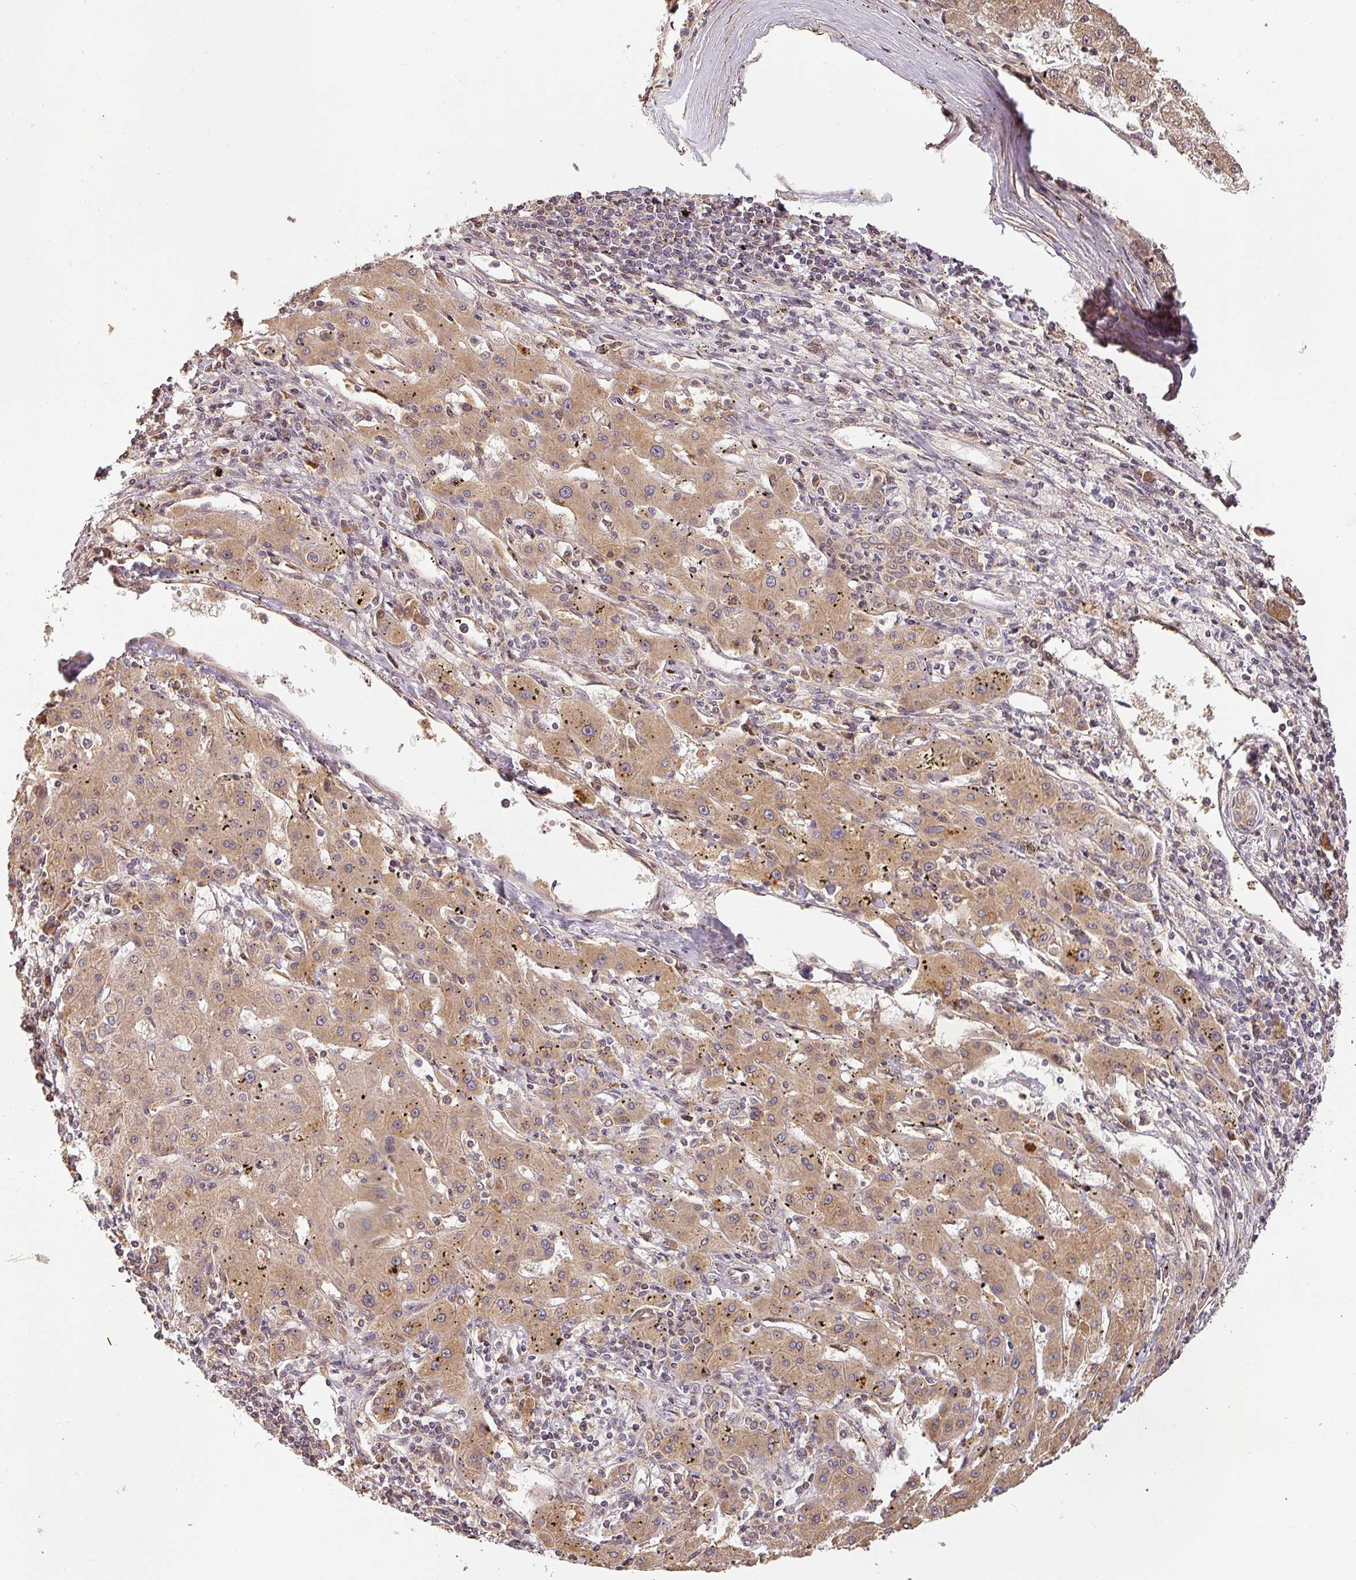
{"staining": {"intensity": "moderate", "quantity": ">75%", "location": "cytoplasmic/membranous"}, "tissue": "liver cancer", "cell_type": "Tumor cells", "image_type": "cancer", "snomed": [{"axis": "morphology", "description": "Carcinoma, Hepatocellular, NOS"}, {"axis": "topography", "description": "Liver"}], "caption": "The image reveals staining of liver cancer (hepatocellular carcinoma), revealing moderate cytoplasmic/membranous protein positivity (brown color) within tumor cells. Immunohistochemistry stains the protein of interest in brown and the nuclei are stained blue.", "gene": "BPIFB3", "patient": {"sex": "male", "age": 72}}